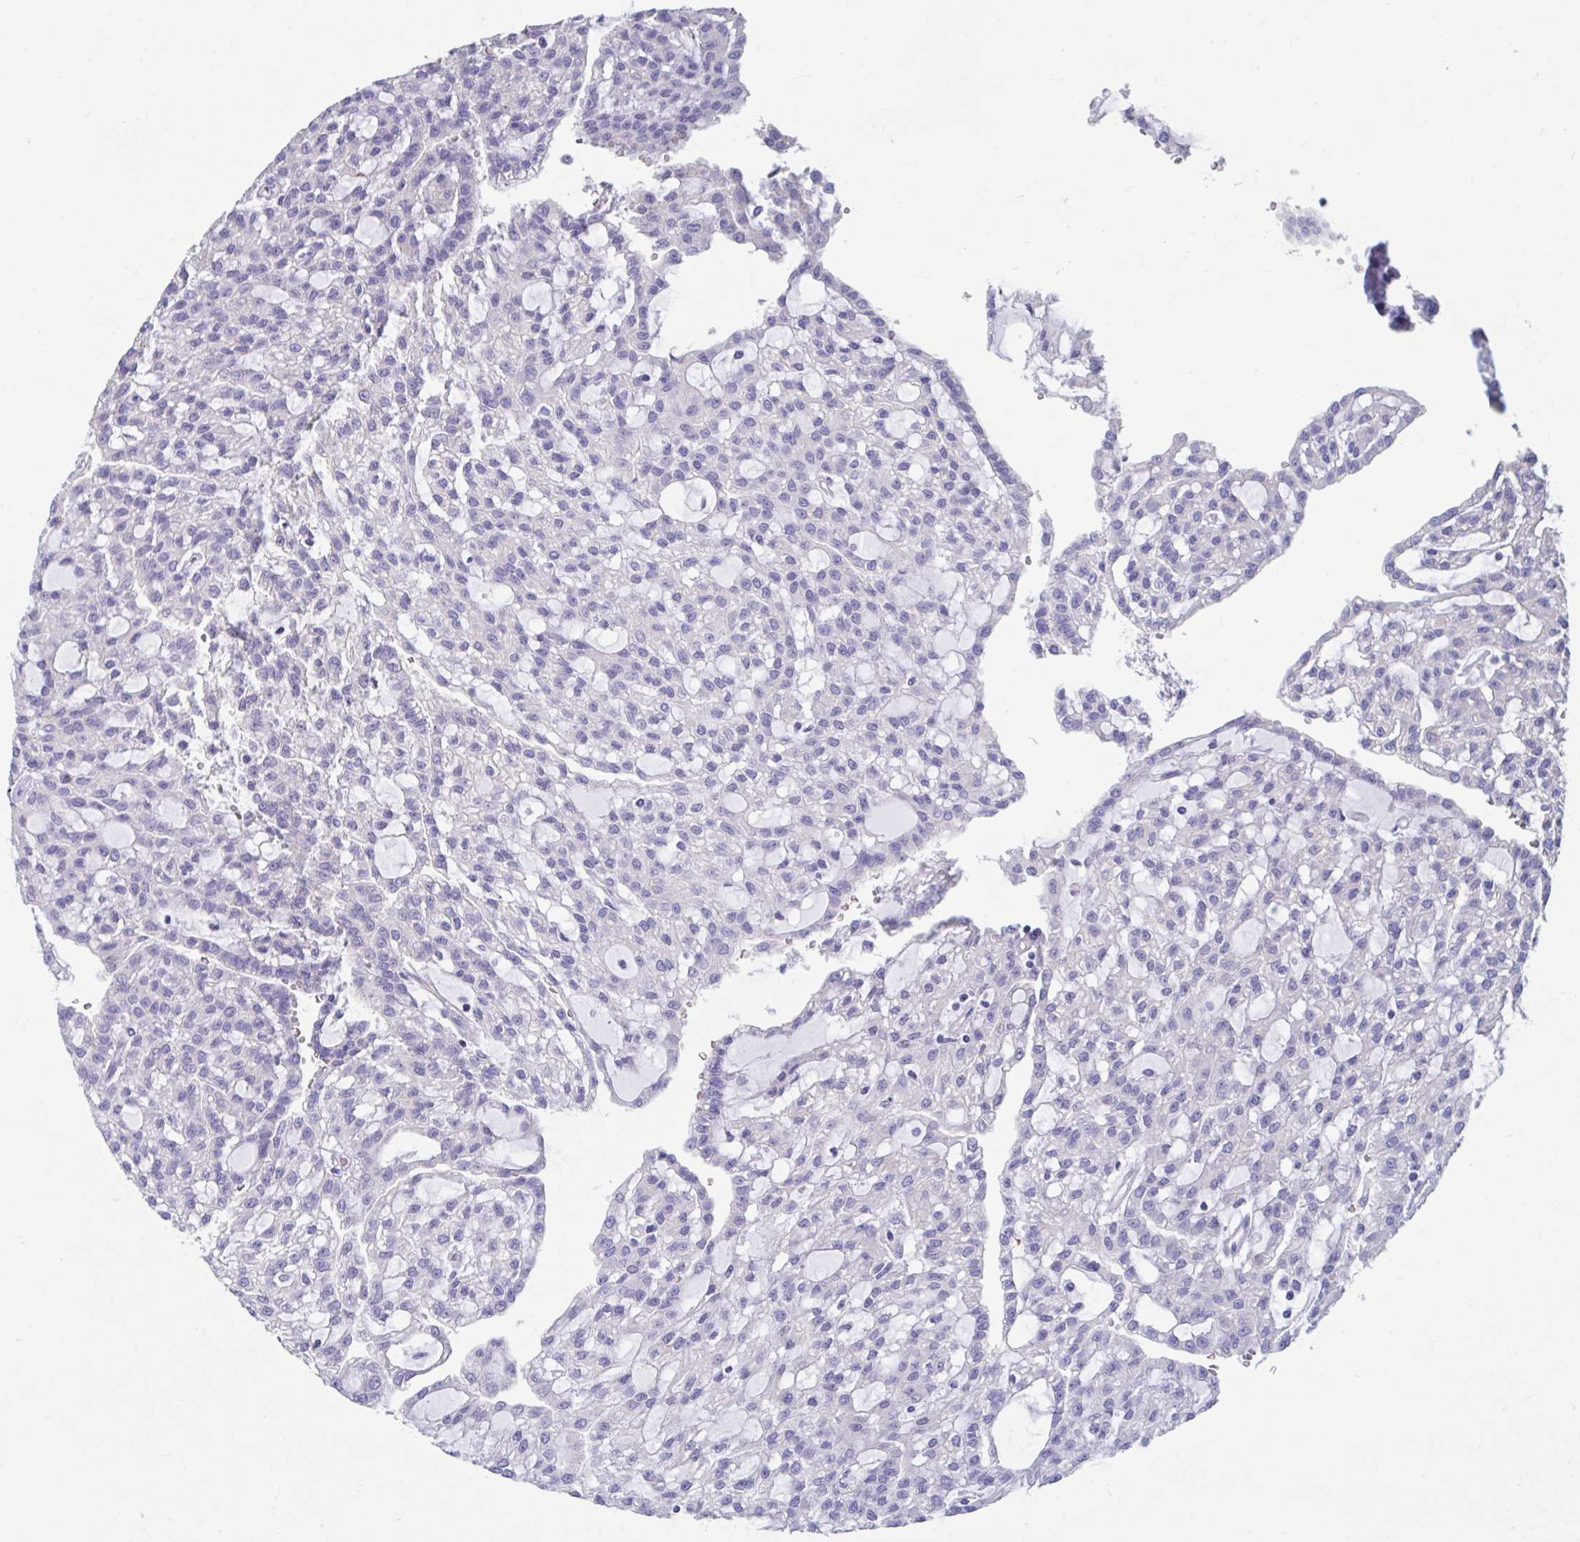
{"staining": {"intensity": "negative", "quantity": "none", "location": "none"}, "tissue": "renal cancer", "cell_type": "Tumor cells", "image_type": "cancer", "snomed": [{"axis": "morphology", "description": "Adenocarcinoma, NOS"}, {"axis": "topography", "description": "Kidney"}], "caption": "Renal adenocarcinoma was stained to show a protein in brown. There is no significant positivity in tumor cells.", "gene": "GPR162", "patient": {"sex": "male", "age": 63}}